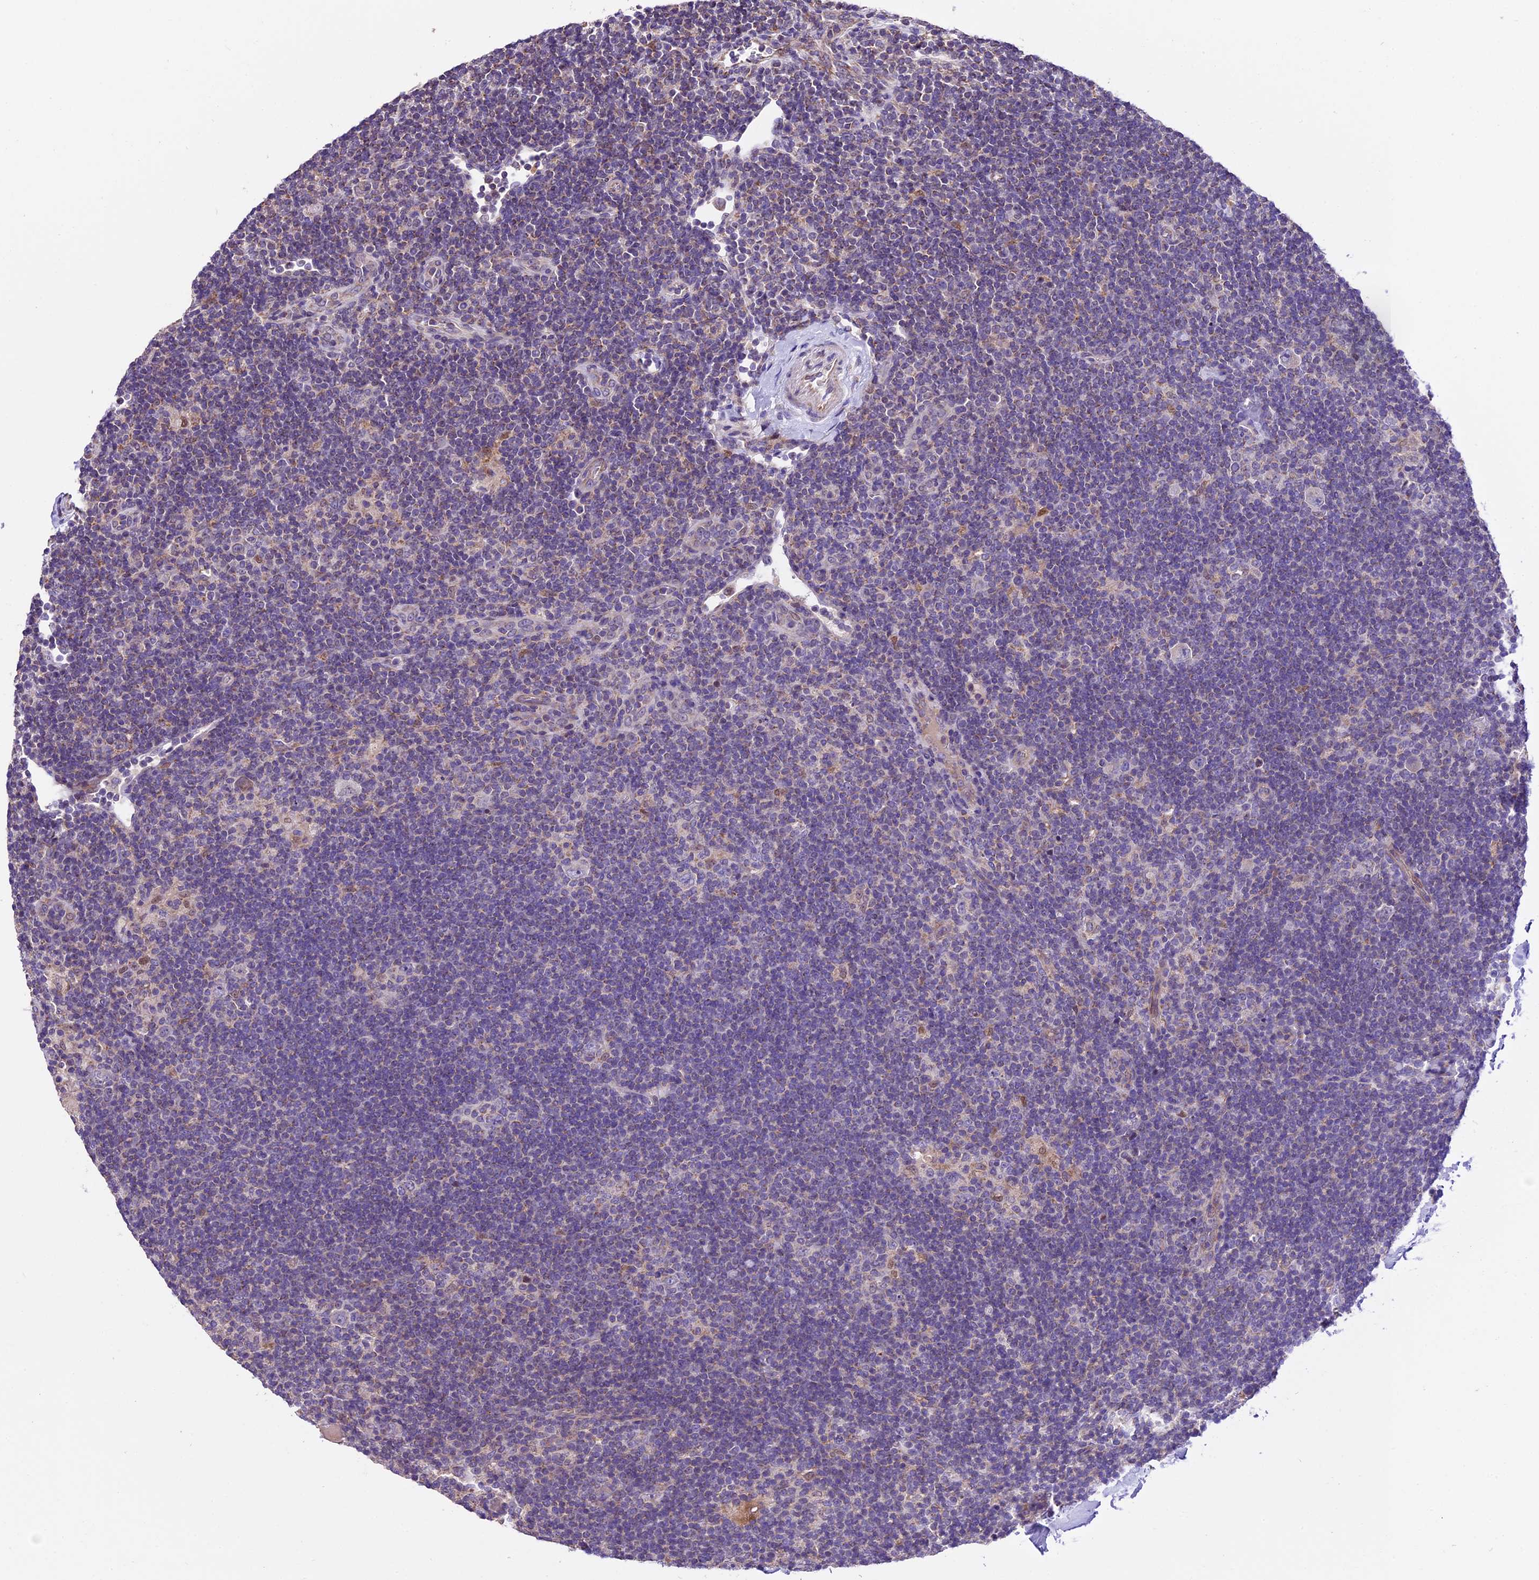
{"staining": {"intensity": "negative", "quantity": "none", "location": "none"}, "tissue": "lymphoma", "cell_type": "Tumor cells", "image_type": "cancer", "snomed": [{"axis": "morphology", "description": "Hodgkin's disease, NOS"}, {"axis": "topography", "description": "Lymph node"}], "caption": "DAB (3,3'-diaminobenzidine) immunohistochemical staining of Hodgkin's disease demonstrates no significant expression in tumor cells.", "gene": "DDX28", "patient": {"sex": "female", "age": 57}}